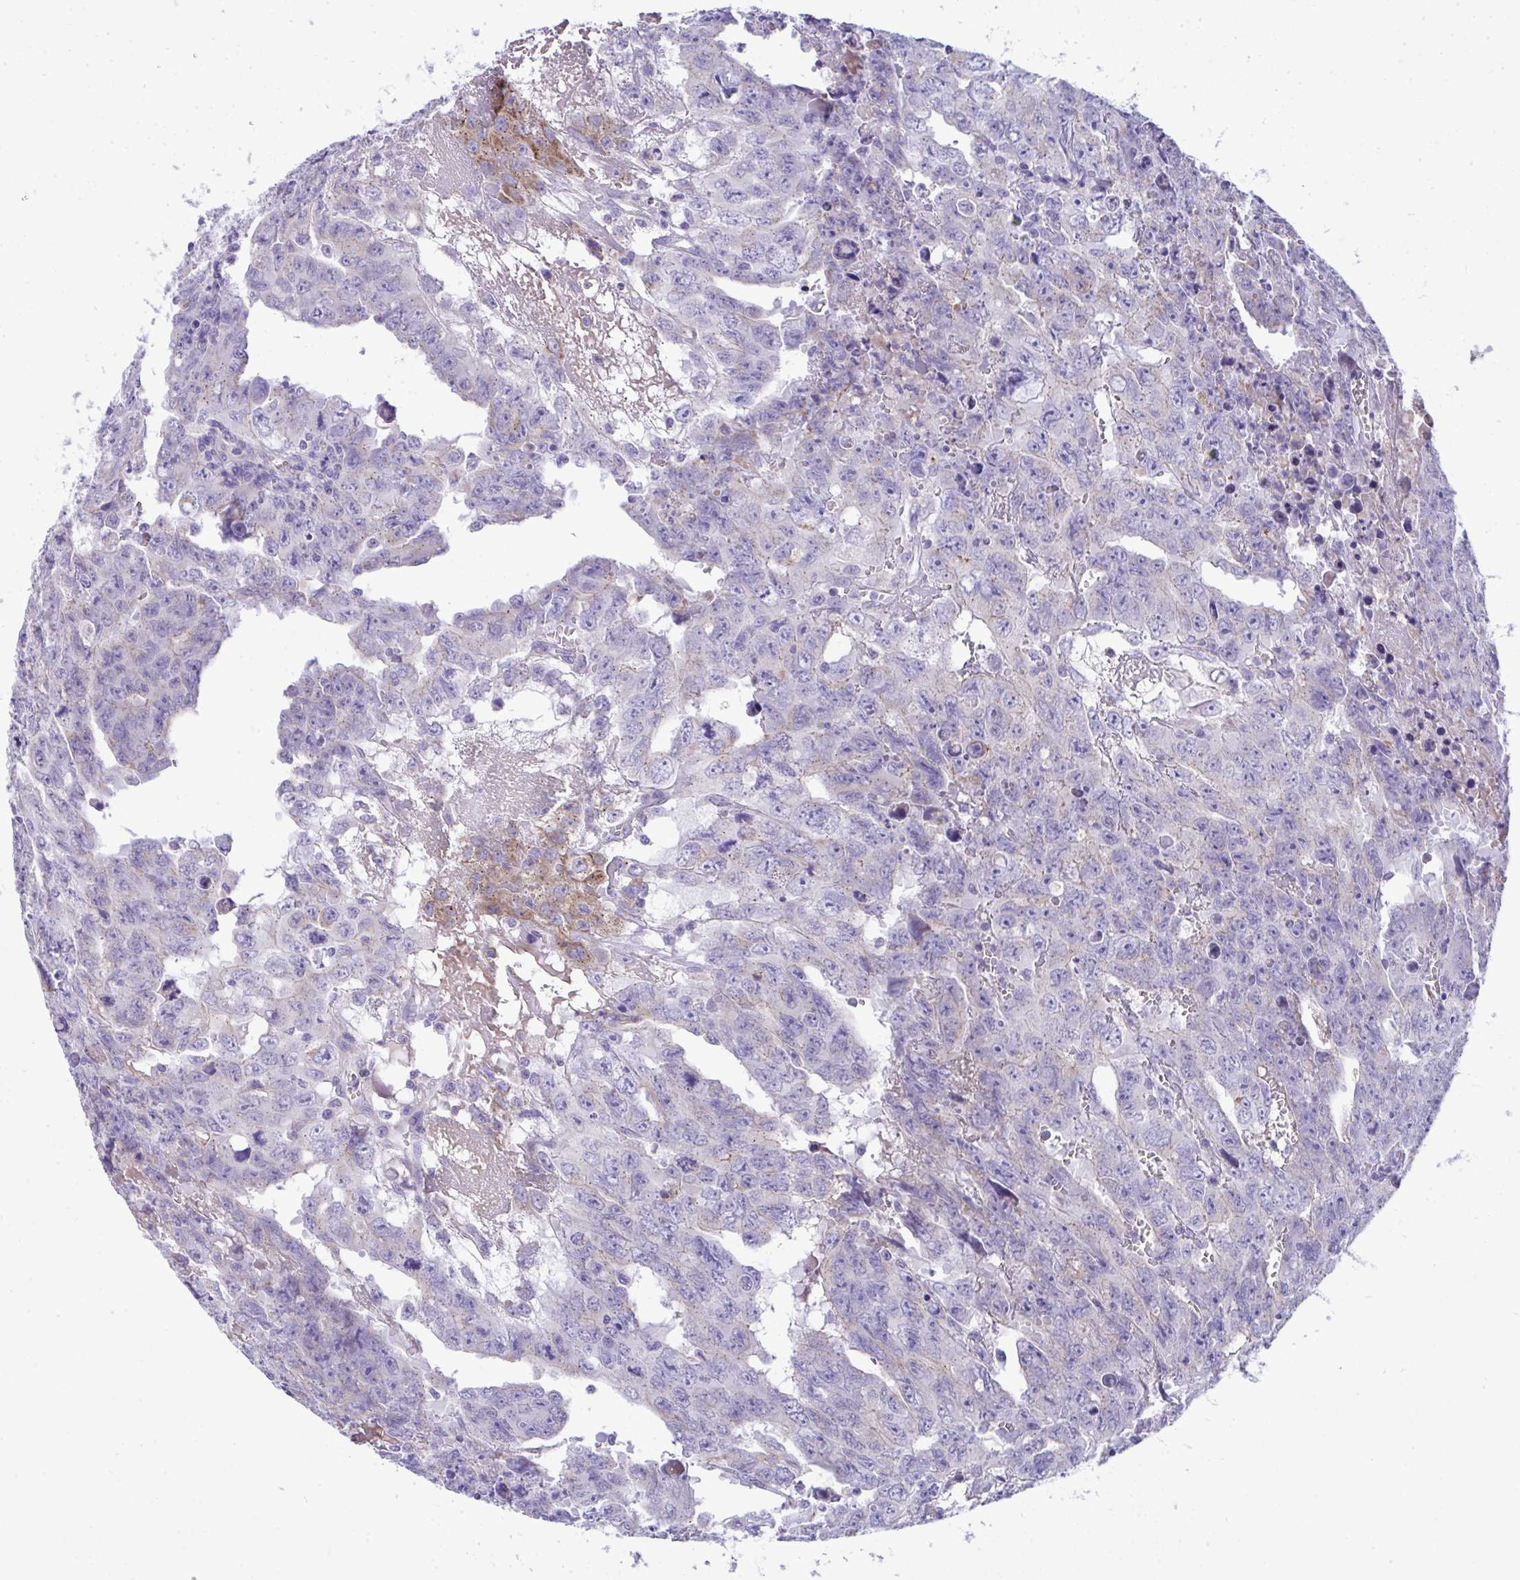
{"staining": {"intensity": "moderate", "quantity": "<25%", "location": "cytoplasmic/membranous"}, "tissue": "testis cancer", "cell_type": "Tumor cells", "image_type": "cancer", "snomed": [{"axis": "morphology", "description": "Carcinoma, Embryonal, NOS"}, {"axis": "topography", "description": "Testis"}], "caption": "Testis cancer stained with DAB IHC shows low levels of moderate cytoplasmic/membranous staining in approximately <25% of tumor cells.", "gene": "PLA2G12B", "patient": {"sex": "male", "age": 24}}